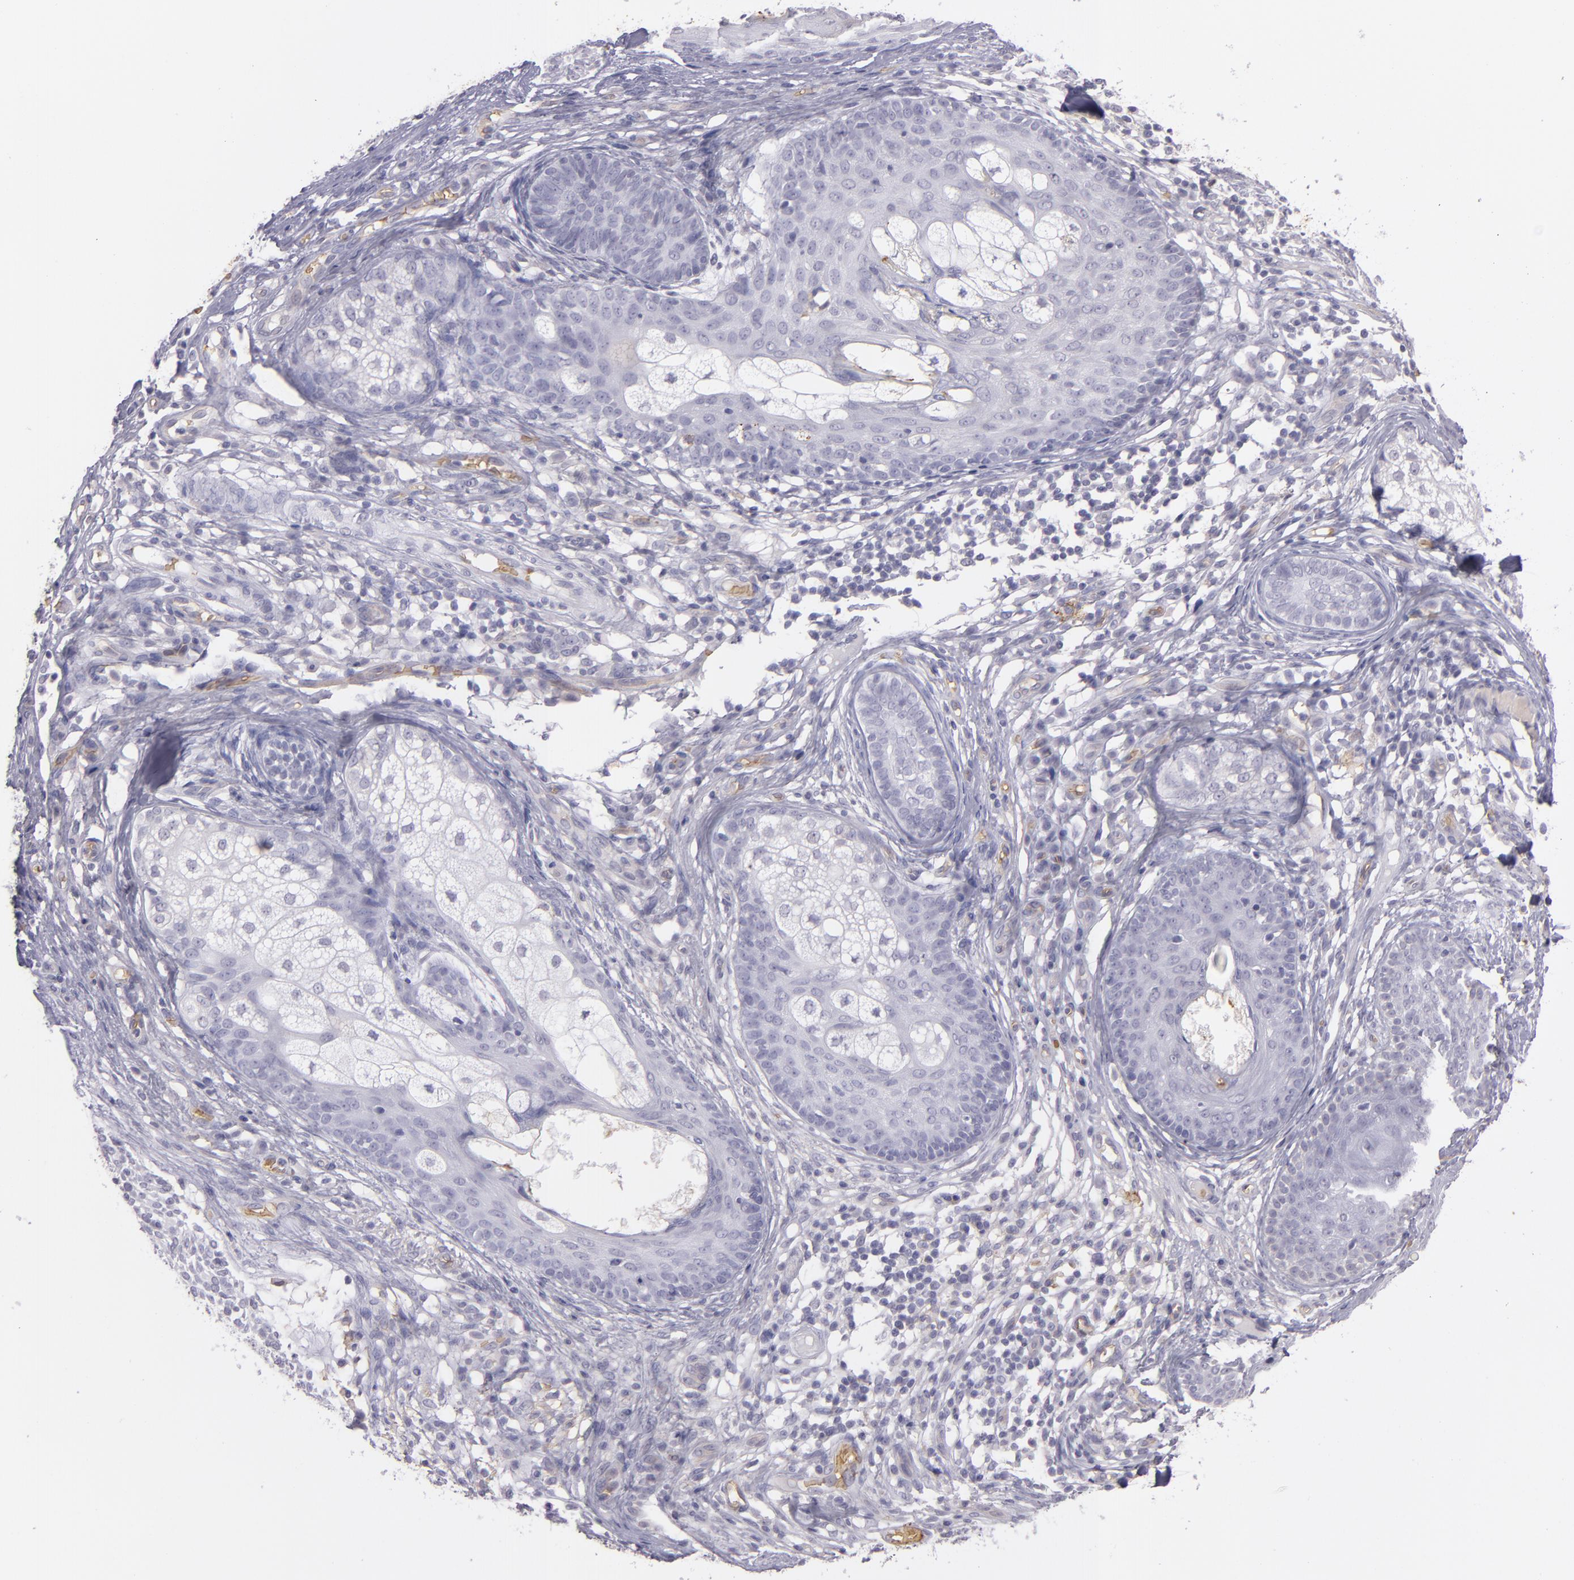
{"staining": {"intensity": "negative", "quantity": "none", "location": "none"}, "tissue": "skin cancer", "cell_type": "Tumor cells", "image_type": "cancer", "snomed": [{"axis": "morphology", "description": "Basal cell carcinoma"}, {"axis": "topography", "description": "Skin"}], "caption": "An image of human skin cancer is negative for staining in tumor cells.", "gene": "ACE", "patient": {"sex": "male", "age": 74}}